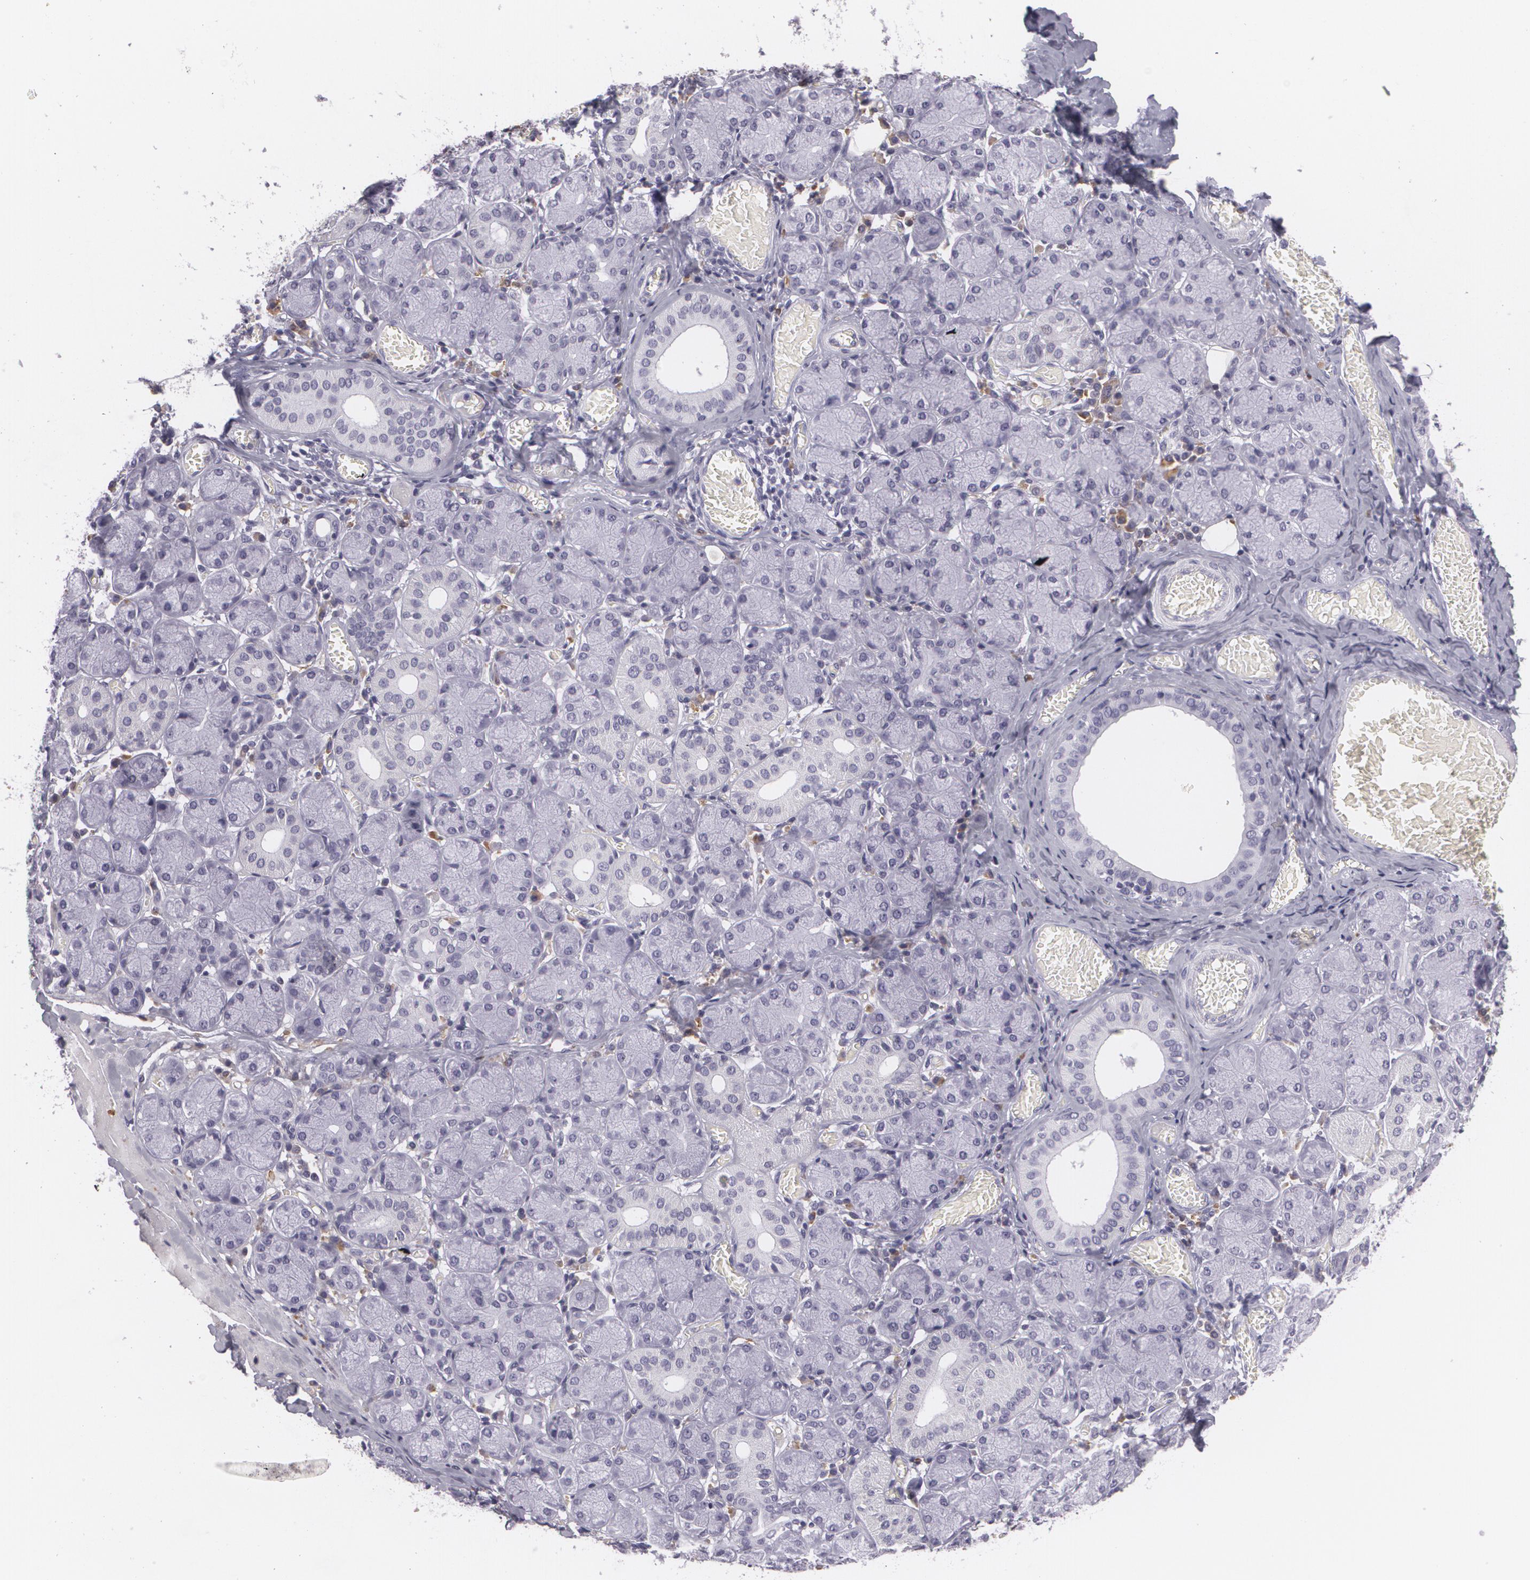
{"staining": {"intensity": "negative", "quantity": "none", "location": "none"}, "tissue": "salivary gland", "cell_type": "Glandular cells", "image_type": "normal", "snomed": [{"axis": "morphology", "description": "Normal tissue, NOS"}, {"axis": "topography", "description": "Salivary gland"}], "caption": "IHC of unremarkable human salivary gland exhibits no staining in glandular cells.", "gene": "MAP2", "patient": {"sex": "female", "age": 24}}